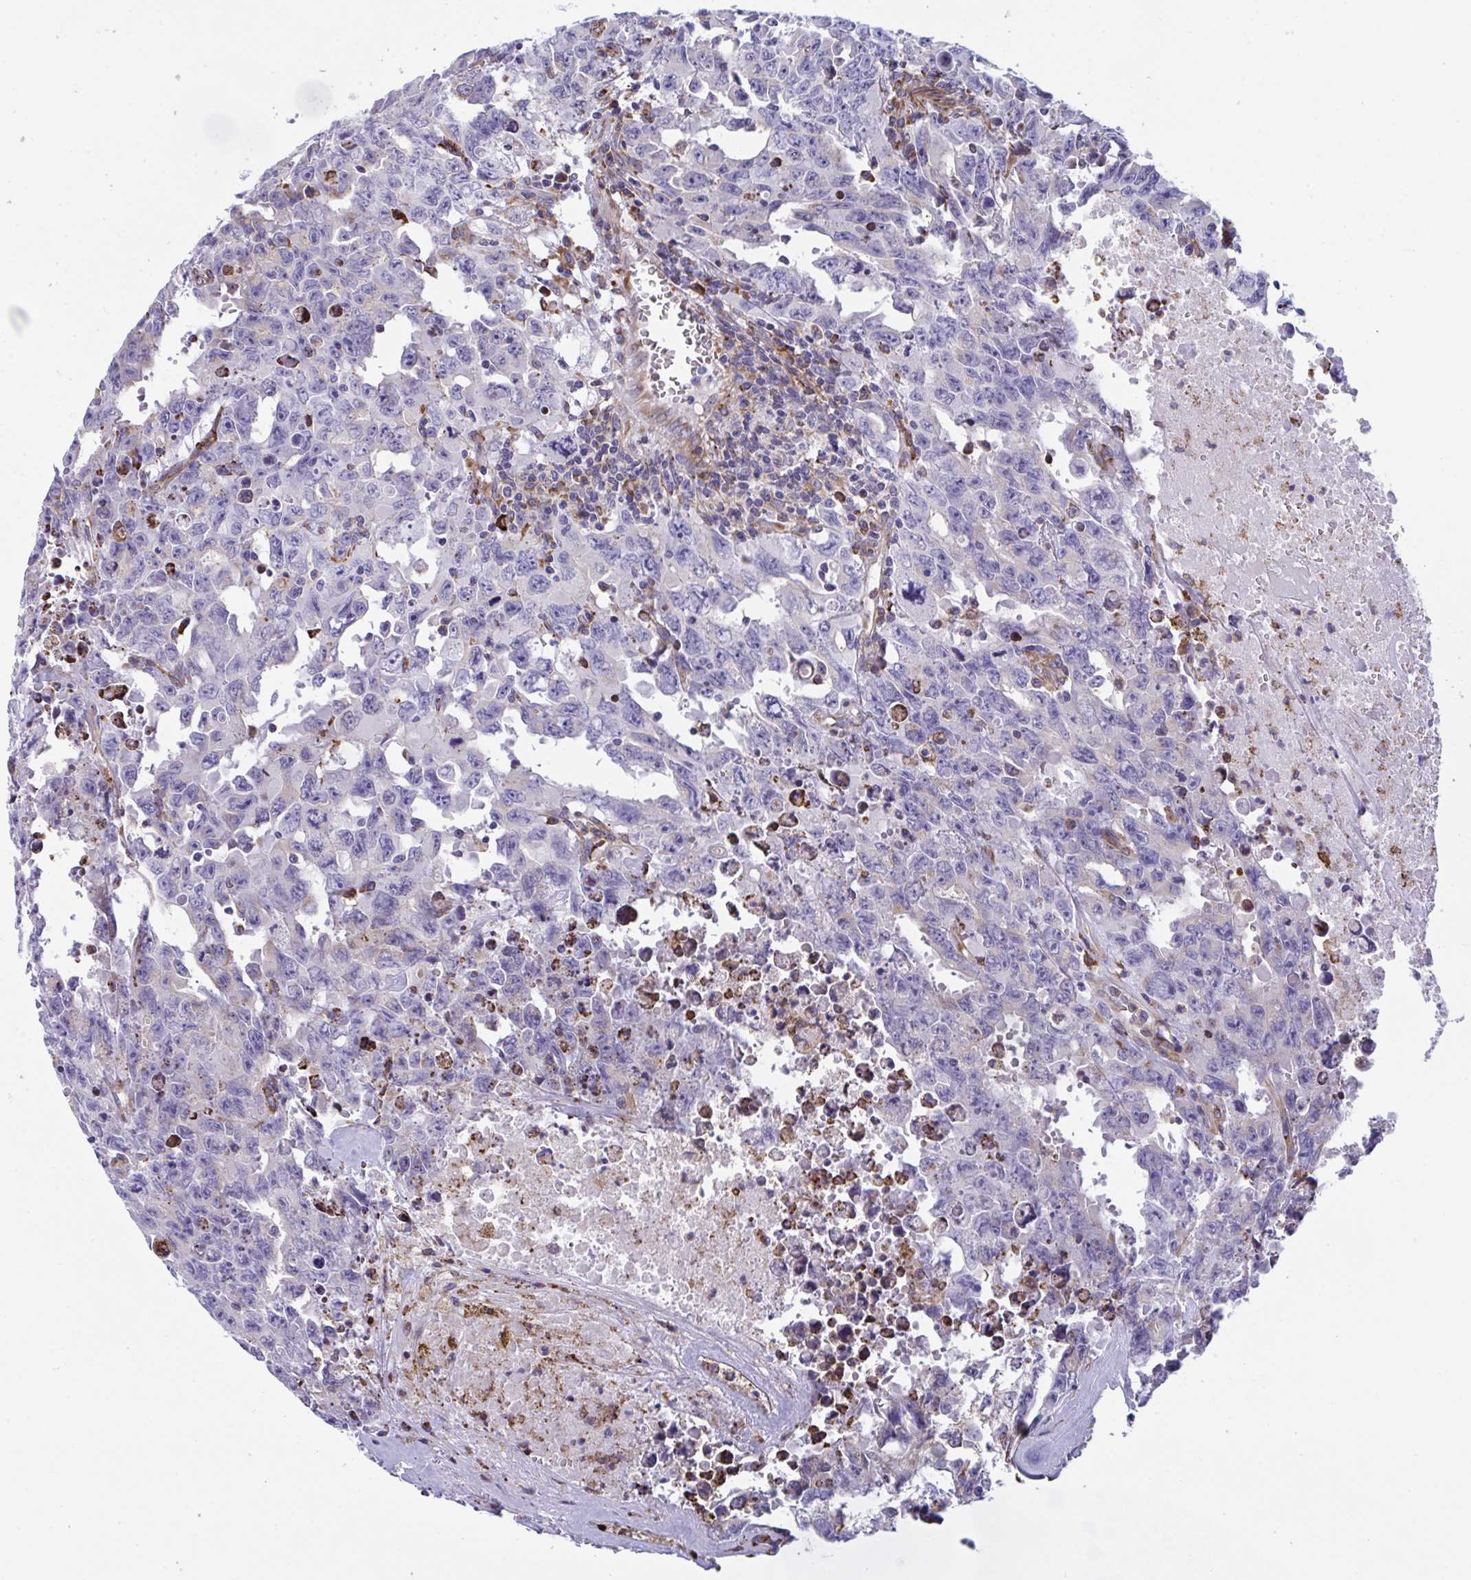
{"staining": {"intensity": "negative", "quantity": "none", "location": "none"}, "tissue": "testis cancer", "cell_type": "Tumor cells", "image_type": "cancer", "snomed": [{"axis": "morphology", "description": "Carcinoma, Embryonal, NOS"}, {"axis": "topography", "description": "Testis"}], "caption": "IHC micrograph of testis cancer (embryonal carcinoma) stained for a protein (brown), which exhibits no expression in tumor cells.", "gene": "PEAK3", "patient": {"sex": "male", "age": 24}}